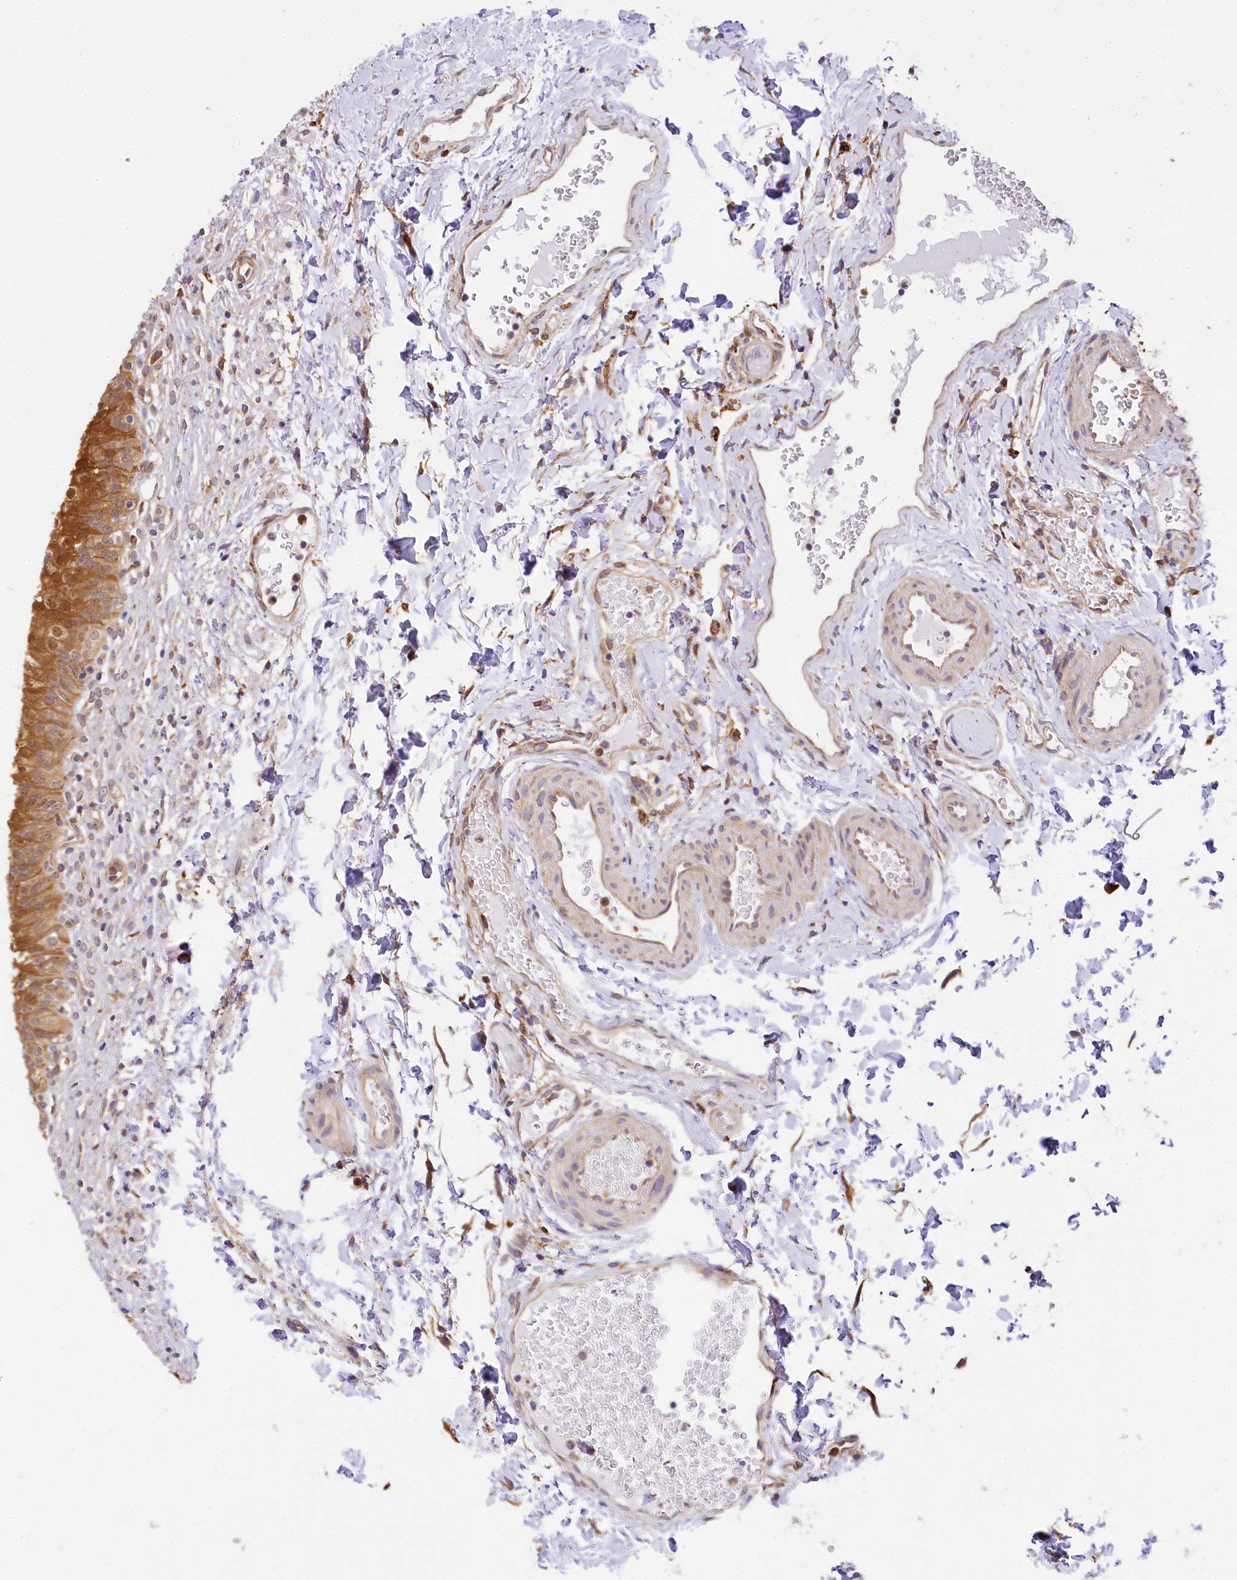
{"staining": {"intensity": "strong", "quantity": ">75%", "location": "cytoplasmic/membranous"}, "tissue": "urinary bladder", "cell_type": "Urothelial cells", "image_type": "normal", "snomed": [{"axis": "morphology", "description": "Normal tissue, NOS"}, {"axis": "topography", "description": "Urinary bladder"}], "caption": "Urothelial cells demonstrate high levels of strong cytoplasmic/membranous expression in about >75% of cells in normal human urinary bladder. The staining was performed using DAB (3,3'-diaminobenzidine) to visualize the protein expression in brown, while the nuclei were stained in blue with hematoxylin (Magnification: 20x).", "gene": "PPIP5K2", "patient": {"sex": "male", "age": 55}}